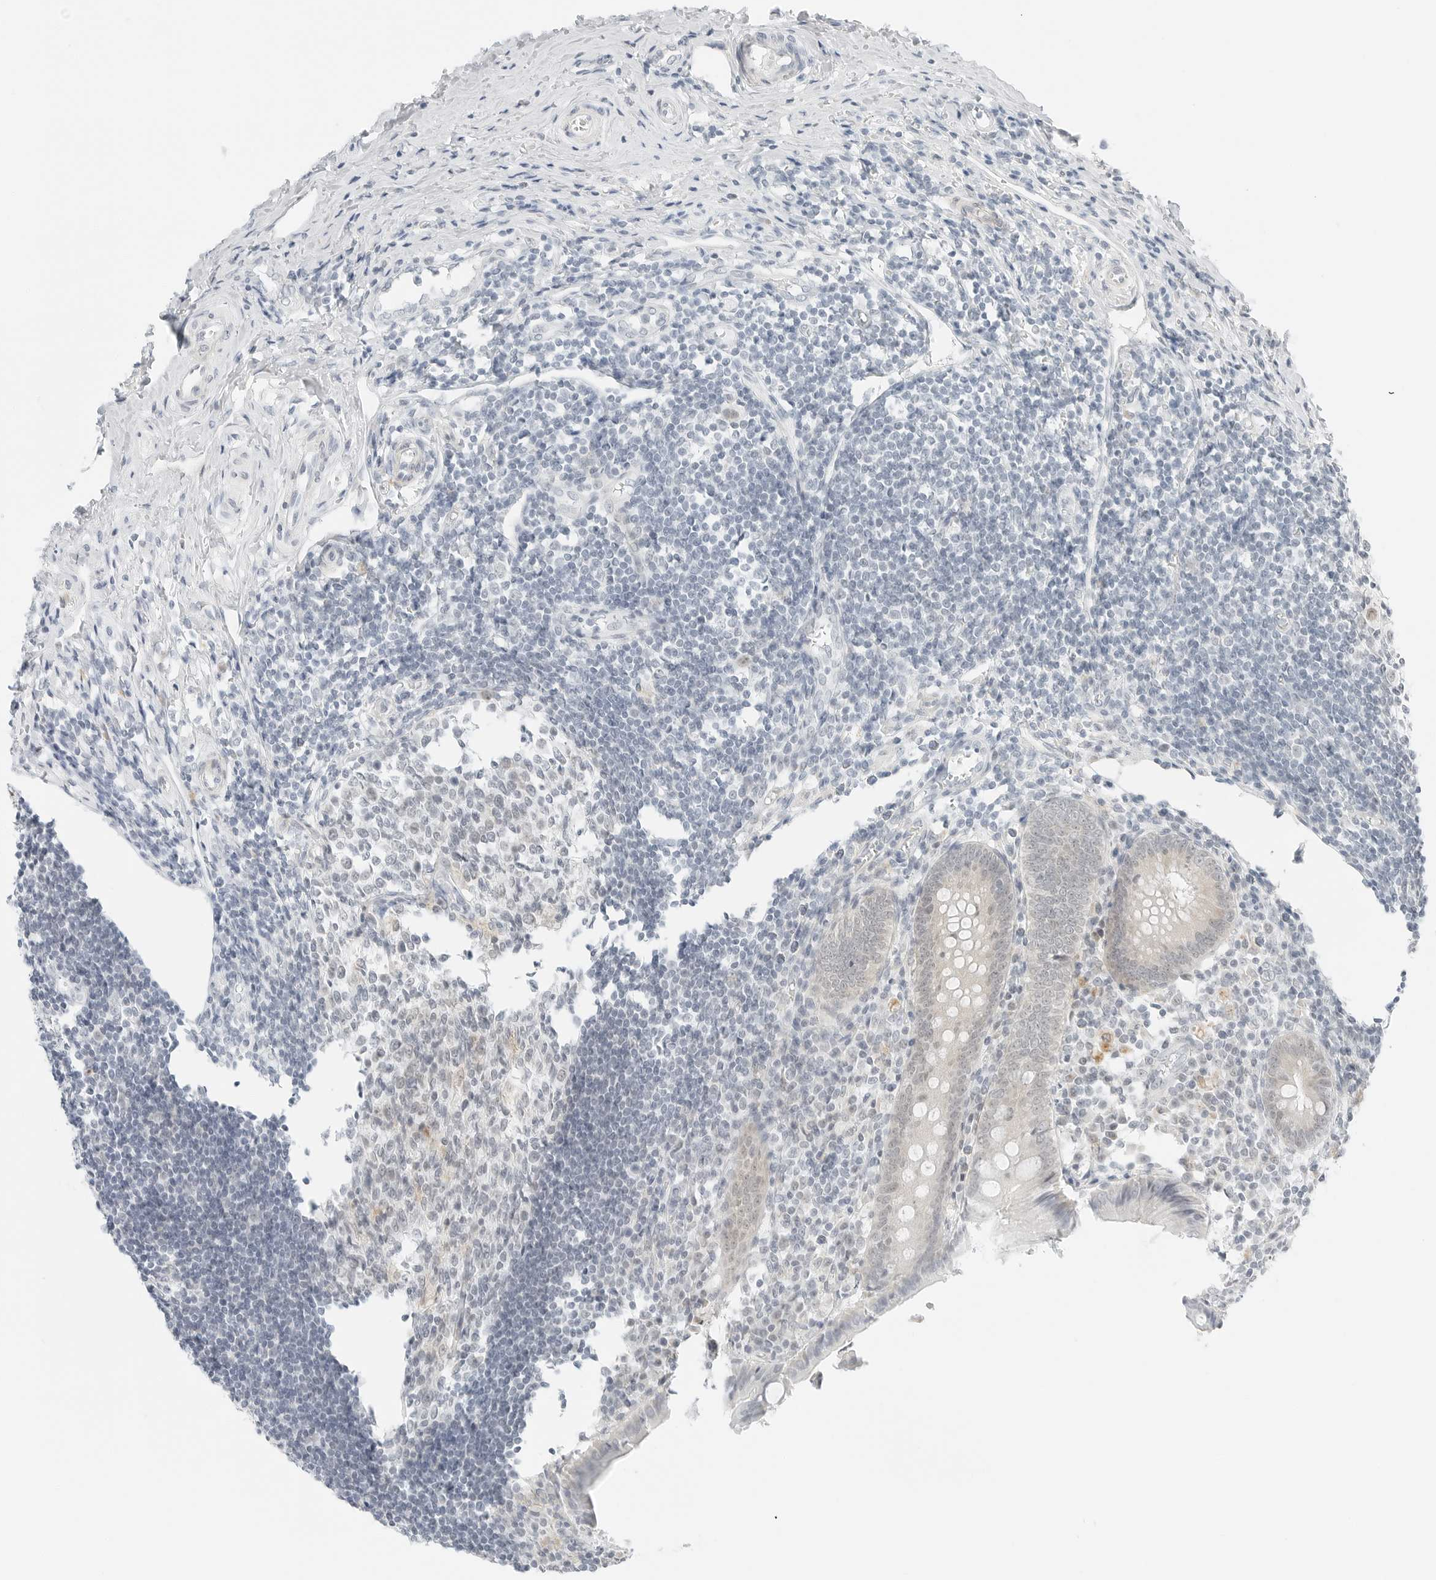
{"staining": {"intensity": "weak", "quantity": "<25%", "location": "nuclear"}, "tissue": "appendix", "cell_type": "Glandular cells", "image_type": "normal", "snomed": [{"axis": "morphology", "description": "Normal tissue, NOS"}, {"axis": "topography", "description": "Appendix"}], "caption": "Immunohistochemistry (IHC) micrograph of unremarkable appendix stained for a protein (brown), which exhibits no positivity in glandular cells.", "gene": "CCSAP", "patient": {"sex": "female", "age": 17}}